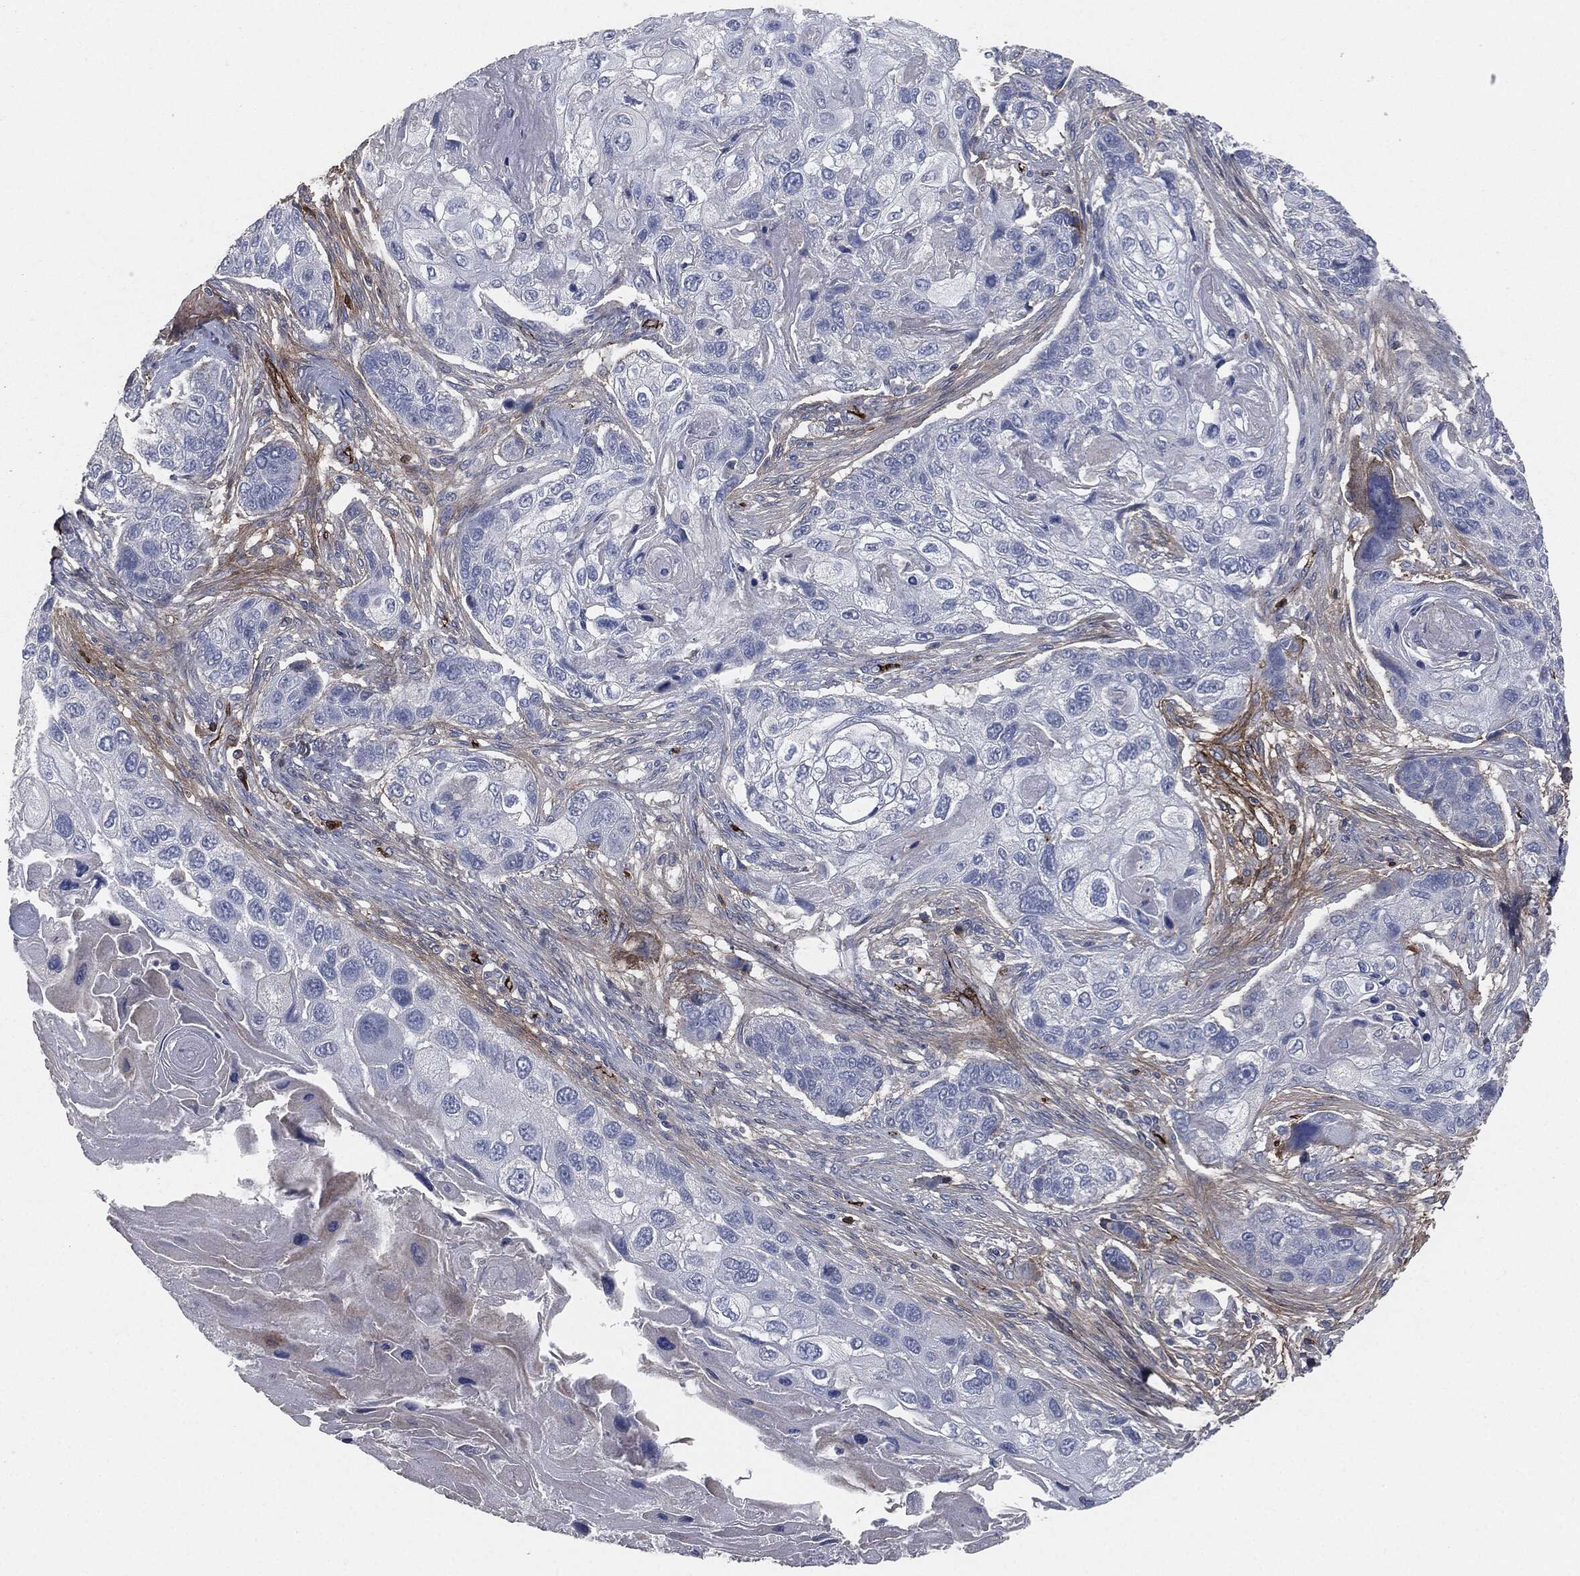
{"staining": {"intensity": "strong", "quantity": "<25%", "location": "cytoplasmic/membranous"}, "tissue": "lung cancer", "cell_type": "Tumor cells", "image_type": "cancer", "snomed": [{"axis": "morphology", "description": "Normal tissue, NOS"}, {"axis": "morphology", "description": "Squamous cell carcinoma, NOS"}, {"axis": "topography", "description": "Bronchus"}, {"axis": "topography", "description": "Lung"}], "caption": "Protein expression analysis of squamous cell carcinoma (lung) shows strong cytoplasmic/membranous positivity in approximately <25% of tumor cells. (Stains: DAB (3,3'-diaminobenzidine) in brown, nuclei in blue, Microscopy: brightfield microscopy at high magnification).", "gene": "APOB", "patient": {"sex": "male", "age": 69}}